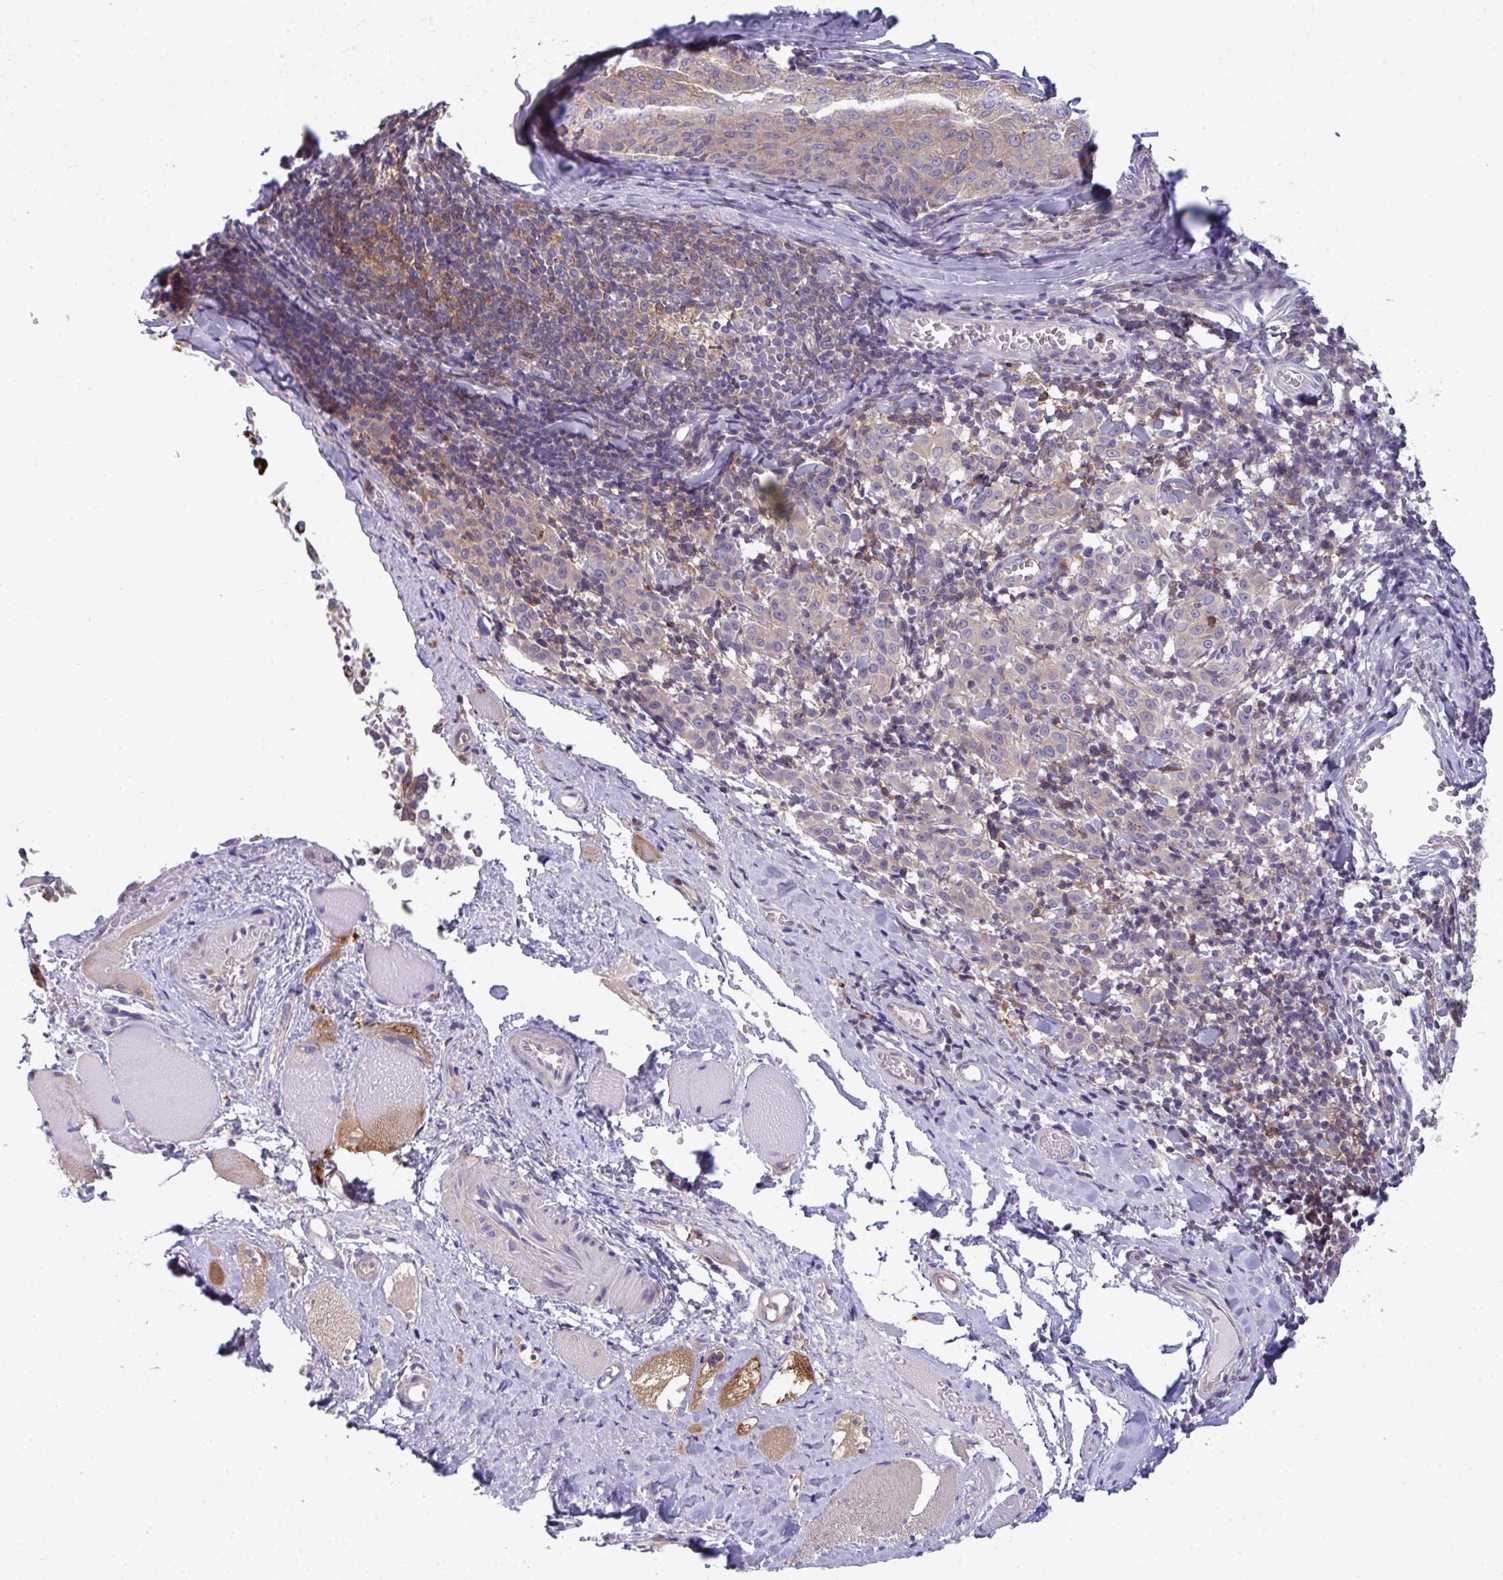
{"staining": {"intensity": "moderate", "quantity": "<25%", "location": "cytoplasmic/membranous"}, "tissue": "melanoma", "cell_type": "Tumor cells", "image_type": "cancer", "snomed": [{"axis": "morphology", "description": "Malignant melanoma, NOS"}, {"axis": "topography", "description": "Skin"}], "caption": "Approximately <25% of tumor cells in human malignant melanoma reveal moderate cytoplasmic/membranous protein expression as visualized by brown immunohistochemical staining.", "gene": "SLC30A6", "patient": {"sex": "female", "age": 72}}